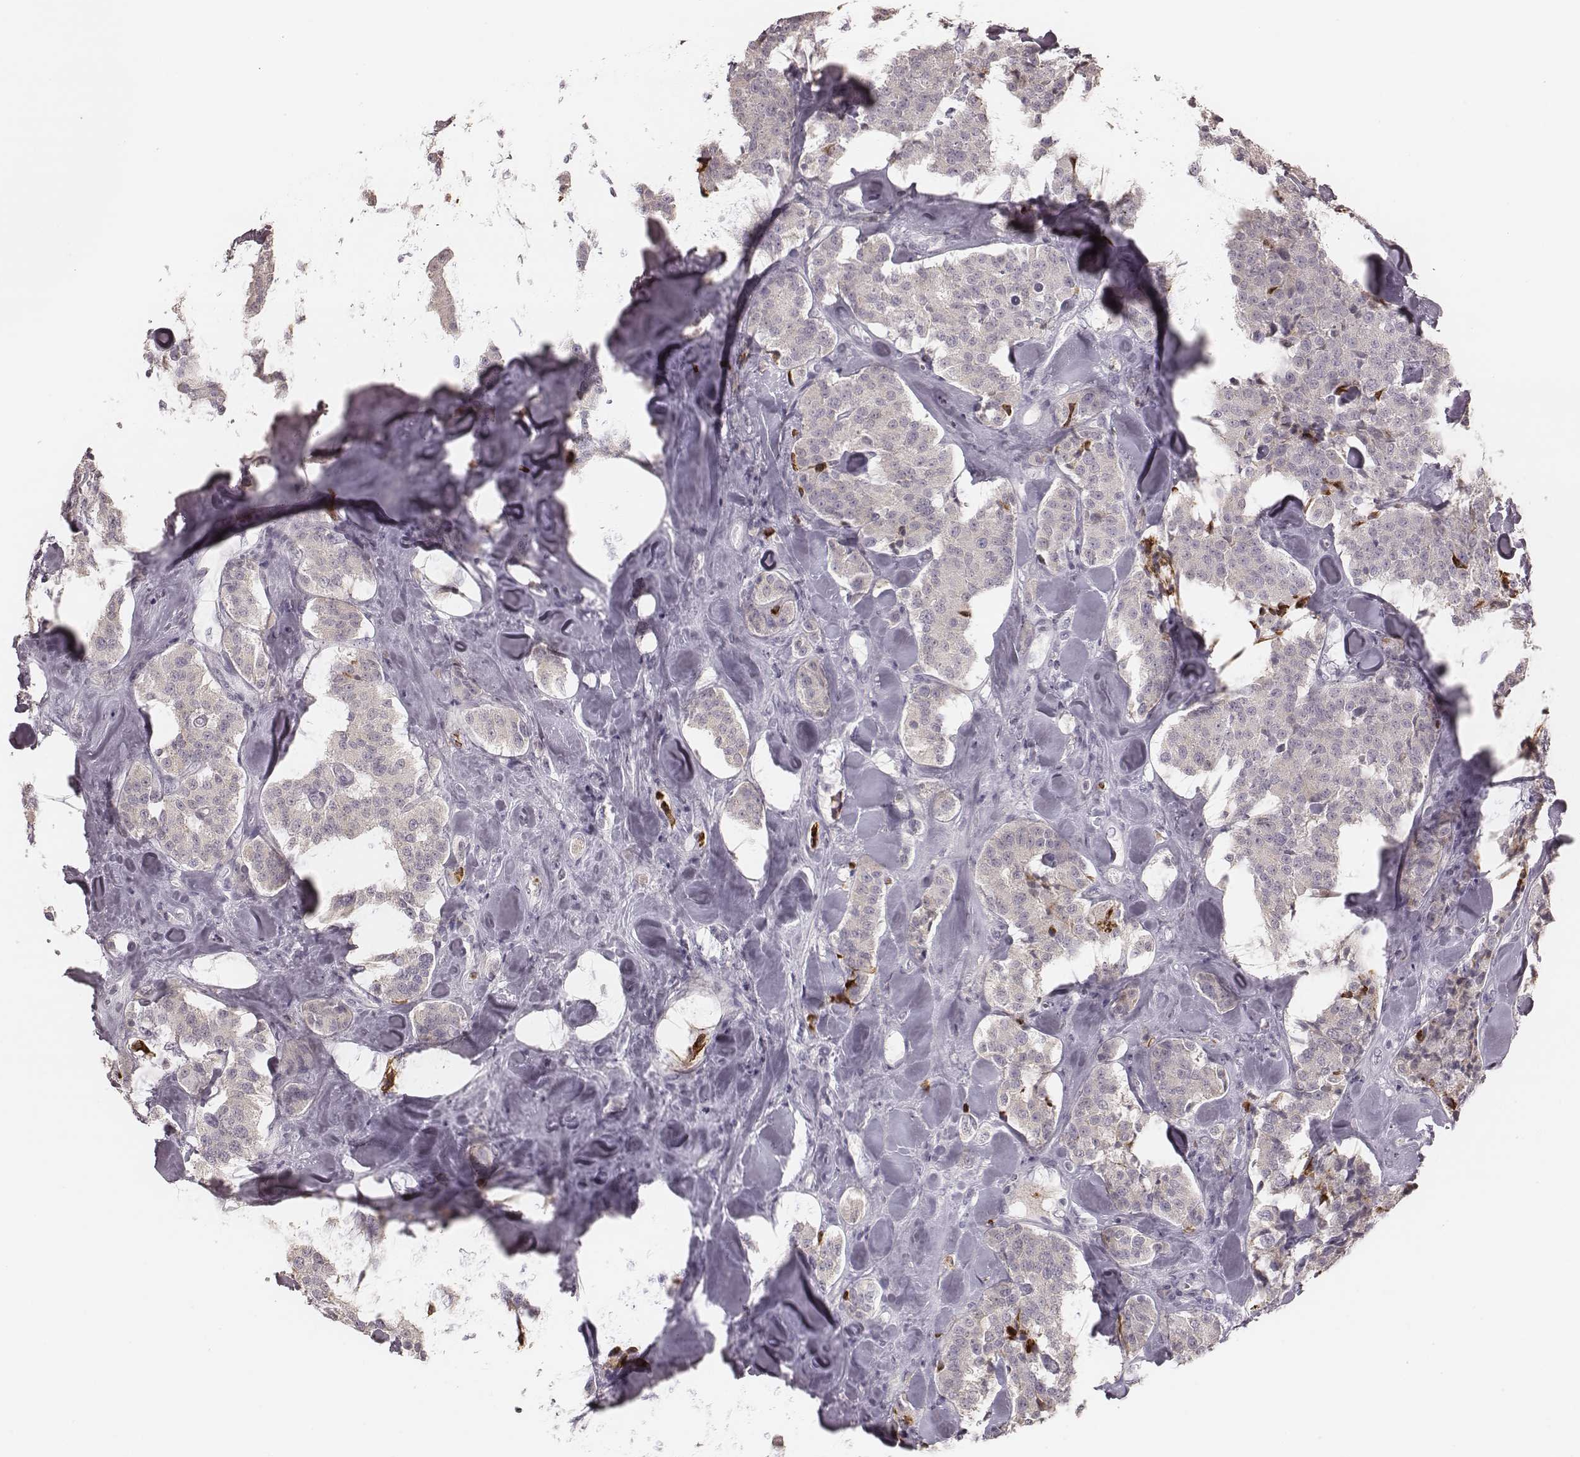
{"staining": {"intensity": "negative", "quantity": "none", "location": "none"}, "tissue": "carcinoid", "cell_type": "Tumor cells", "image_type": "cancer", "snomed": [{"axis": "morphology", "description": "Carcinoid, malignant, NOS"}, {"axis": "topography", "description": "Pancreas"}], "caption": "An immunohistochemistry histopathology image of malignant carcinoid is shown. There is no staining in tumor cells of malignant carcinoid. (Brightfield microscopy of DAB (3,3'-diaminobenzidine) immunohistochemistry at high magnification).", "gene": "SMIM24", "patient": {"sex": "male", "age": 41}}